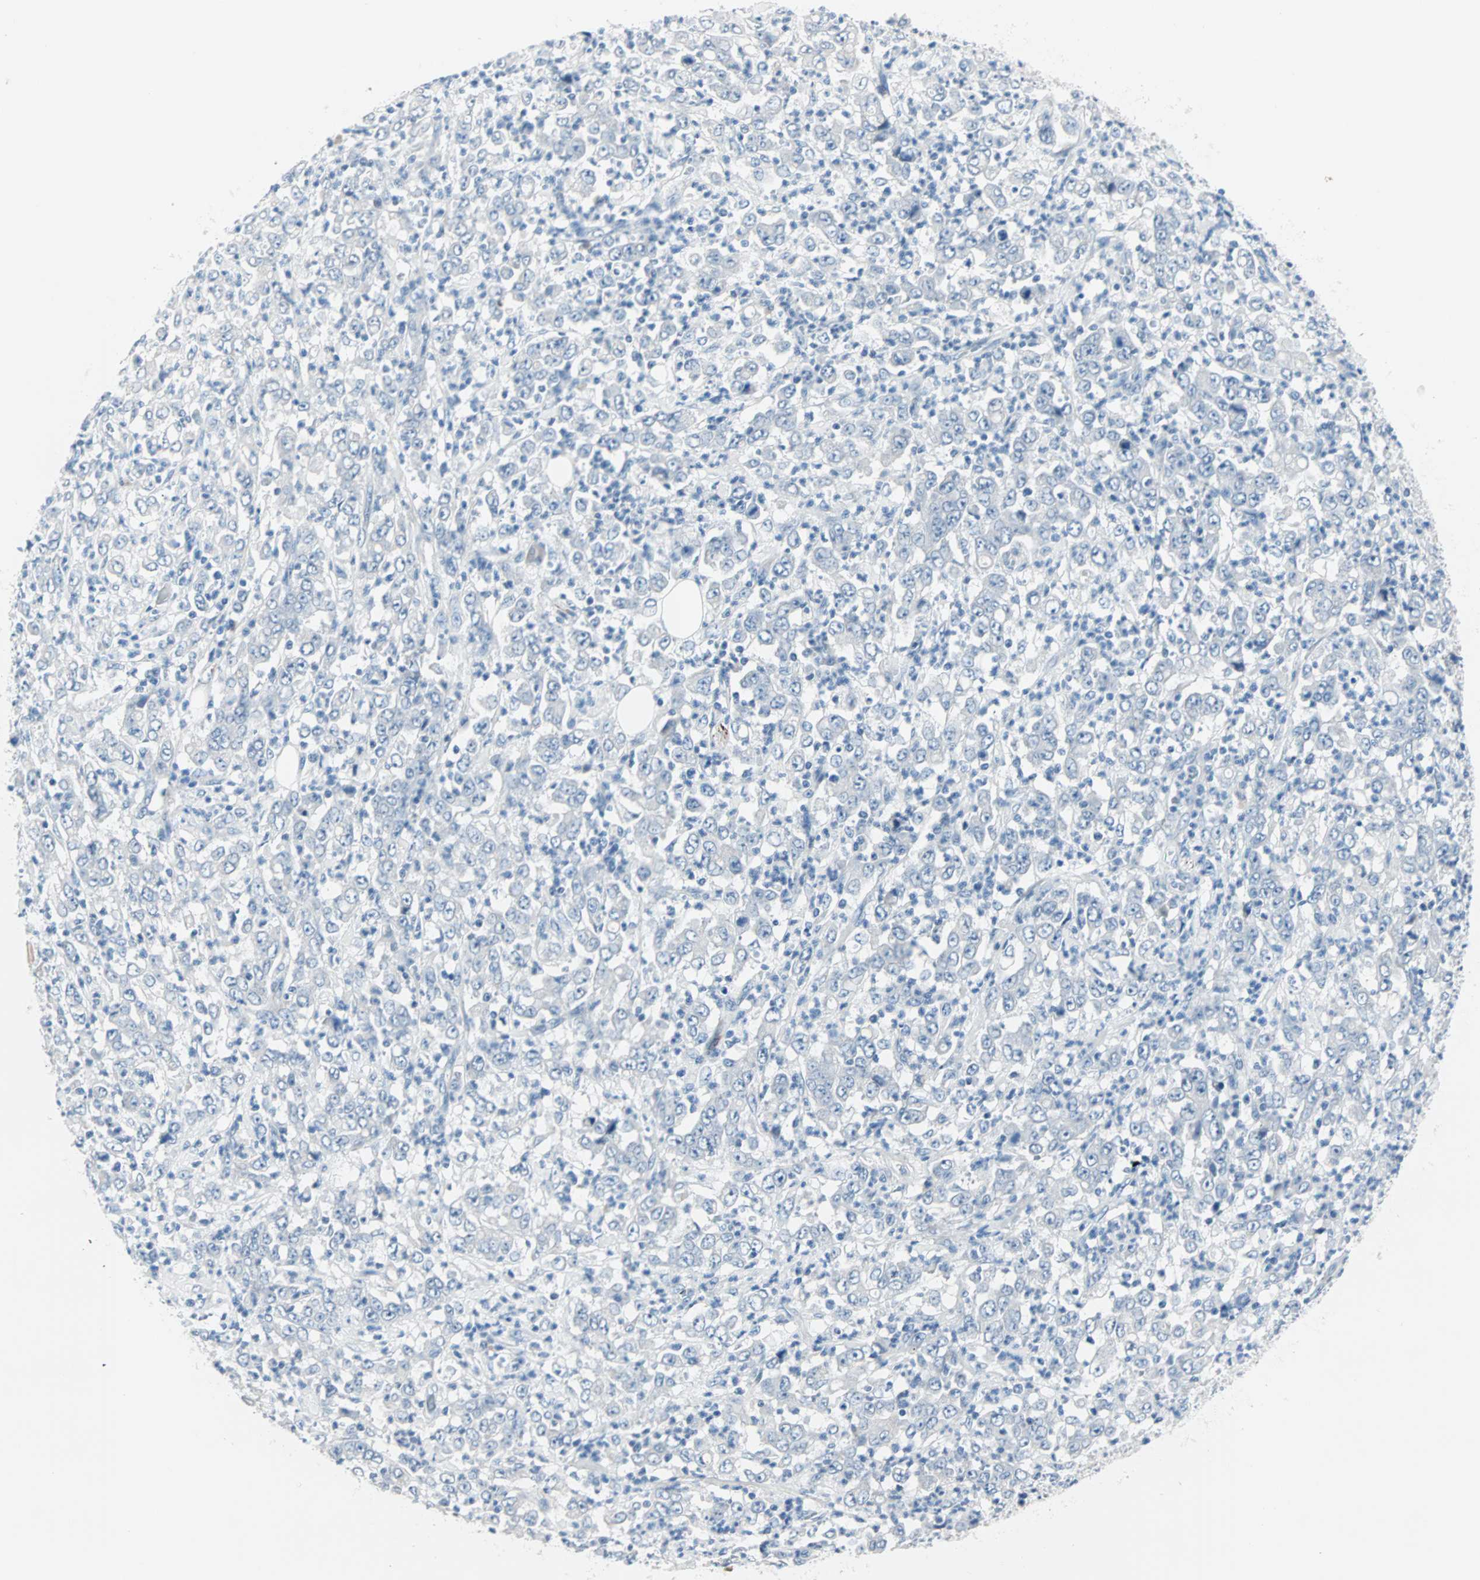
{"staining": {"intensity": "negative", "quantity": "none", "location": "none"}, "tissue": "stomach cancer", "cell_type": "Tumor cells", "image_type": "cancer", "snomed": [{"axis": "morphology", "description": "Adenocarcinoma, NOS"}, {"axis": "topography", "description": "Stomach, lower"}], "caption": "Immunohistochemistry photomicrograph of human stomach cancer stained for a protein (brown), which shows no positivity in tumor cells. (Immunohistochemistry, brightfield microscopy, high magnification).", "gene": "NEFH", "patient": {"sex": "female", "age": 71}}